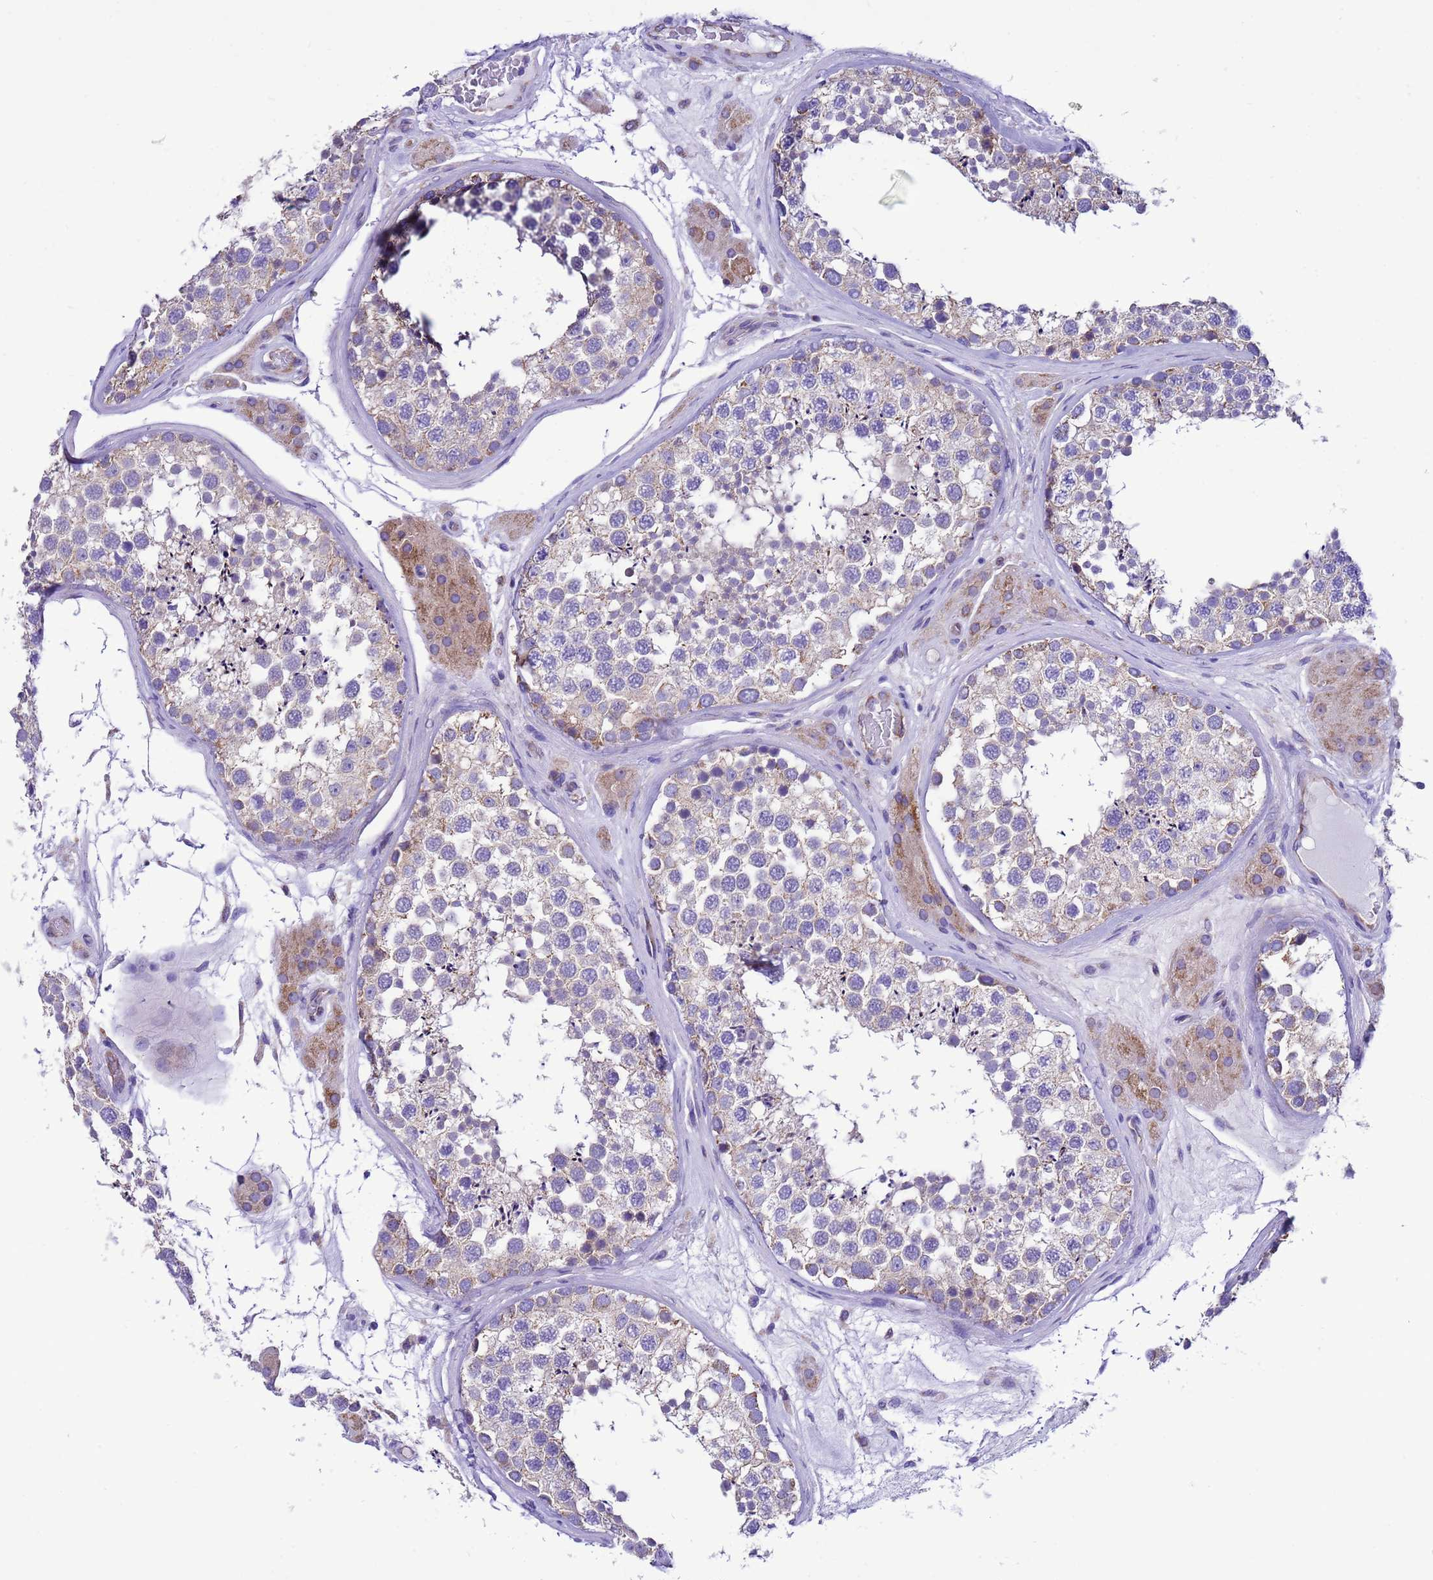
{"staining": {"intensity": "weak", "quantity": "<25%", "location": "cytoplasmic/membranous"}, "tissue": "testis", "cell_type": "Cells in seminiferous ducts", "image_type": "normal", "snomed": [{"axis": "morphology", "description": "Normal tissue, NOS"}, {"axis": "topography", "description": "Testis"}], "caption": "Immunohistochemistry of unremarkable human testis demonstrates no expression in cells in seminiferous ducts. (DAB immunohistochemistry (IHC) with hematoxylin counter stain).", "gene": "CCDC191", "patient": {"sex": "male", "age": 46}}